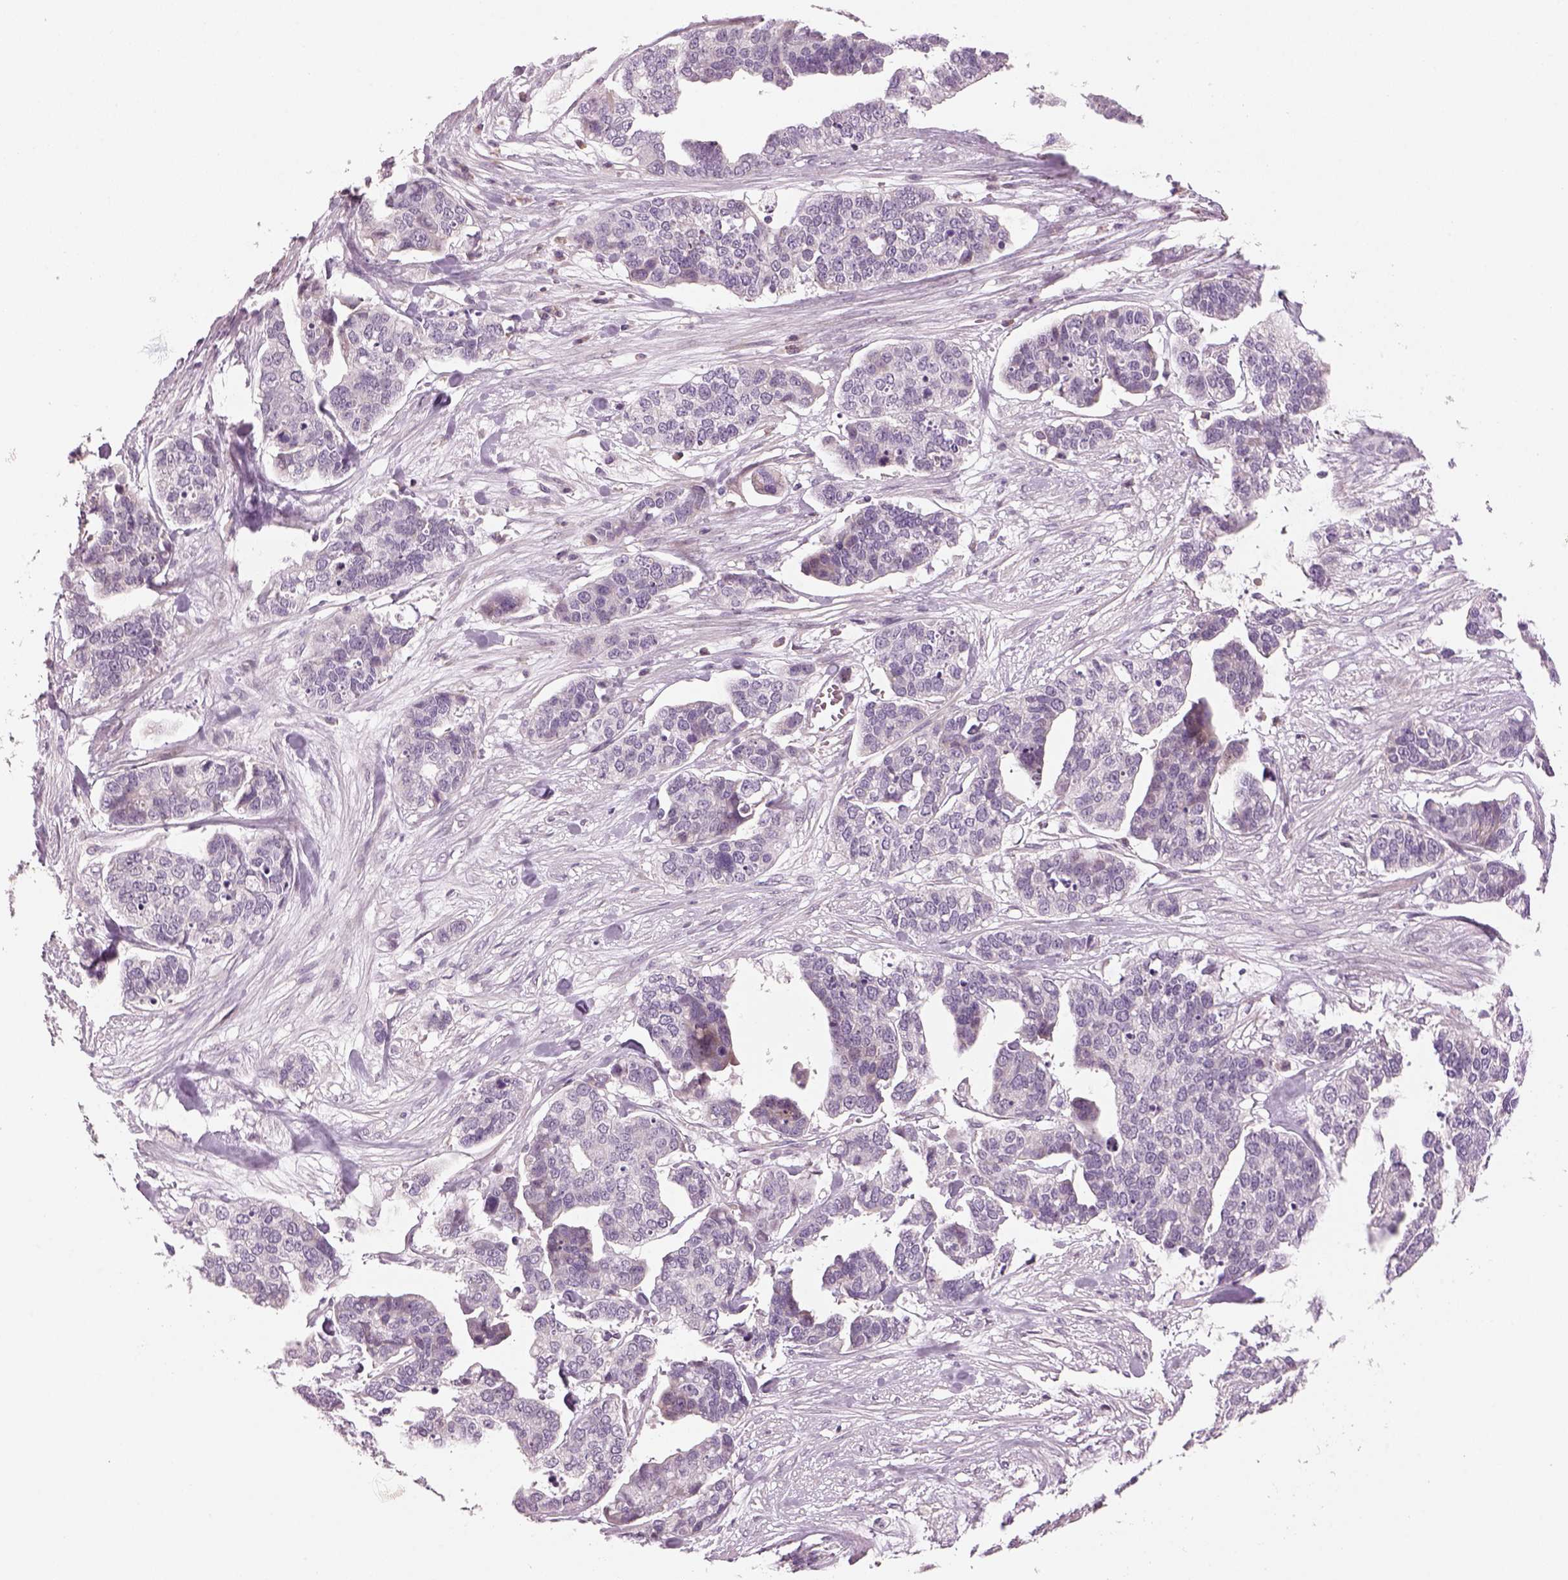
{"staining": {"intensity": "negative", "quantity": "none", "location": "none"}, "tissue": "ovarian cancer", "cell_type": "Tumor cells", "image_type": "cancer", "snomed": [{"axis": "morphology", "description": "Carcinoma, endometroid"}, {"axis": "topography", "description": "Ovary"}], "caption": "DAB (3,3'-diaminobenzidine) immunohistochemical staining of human ovarian cancer exhibits no significant staining in tumor cells.", "gene": "PENK", "patient": {"sex": "female", "age": 65}}